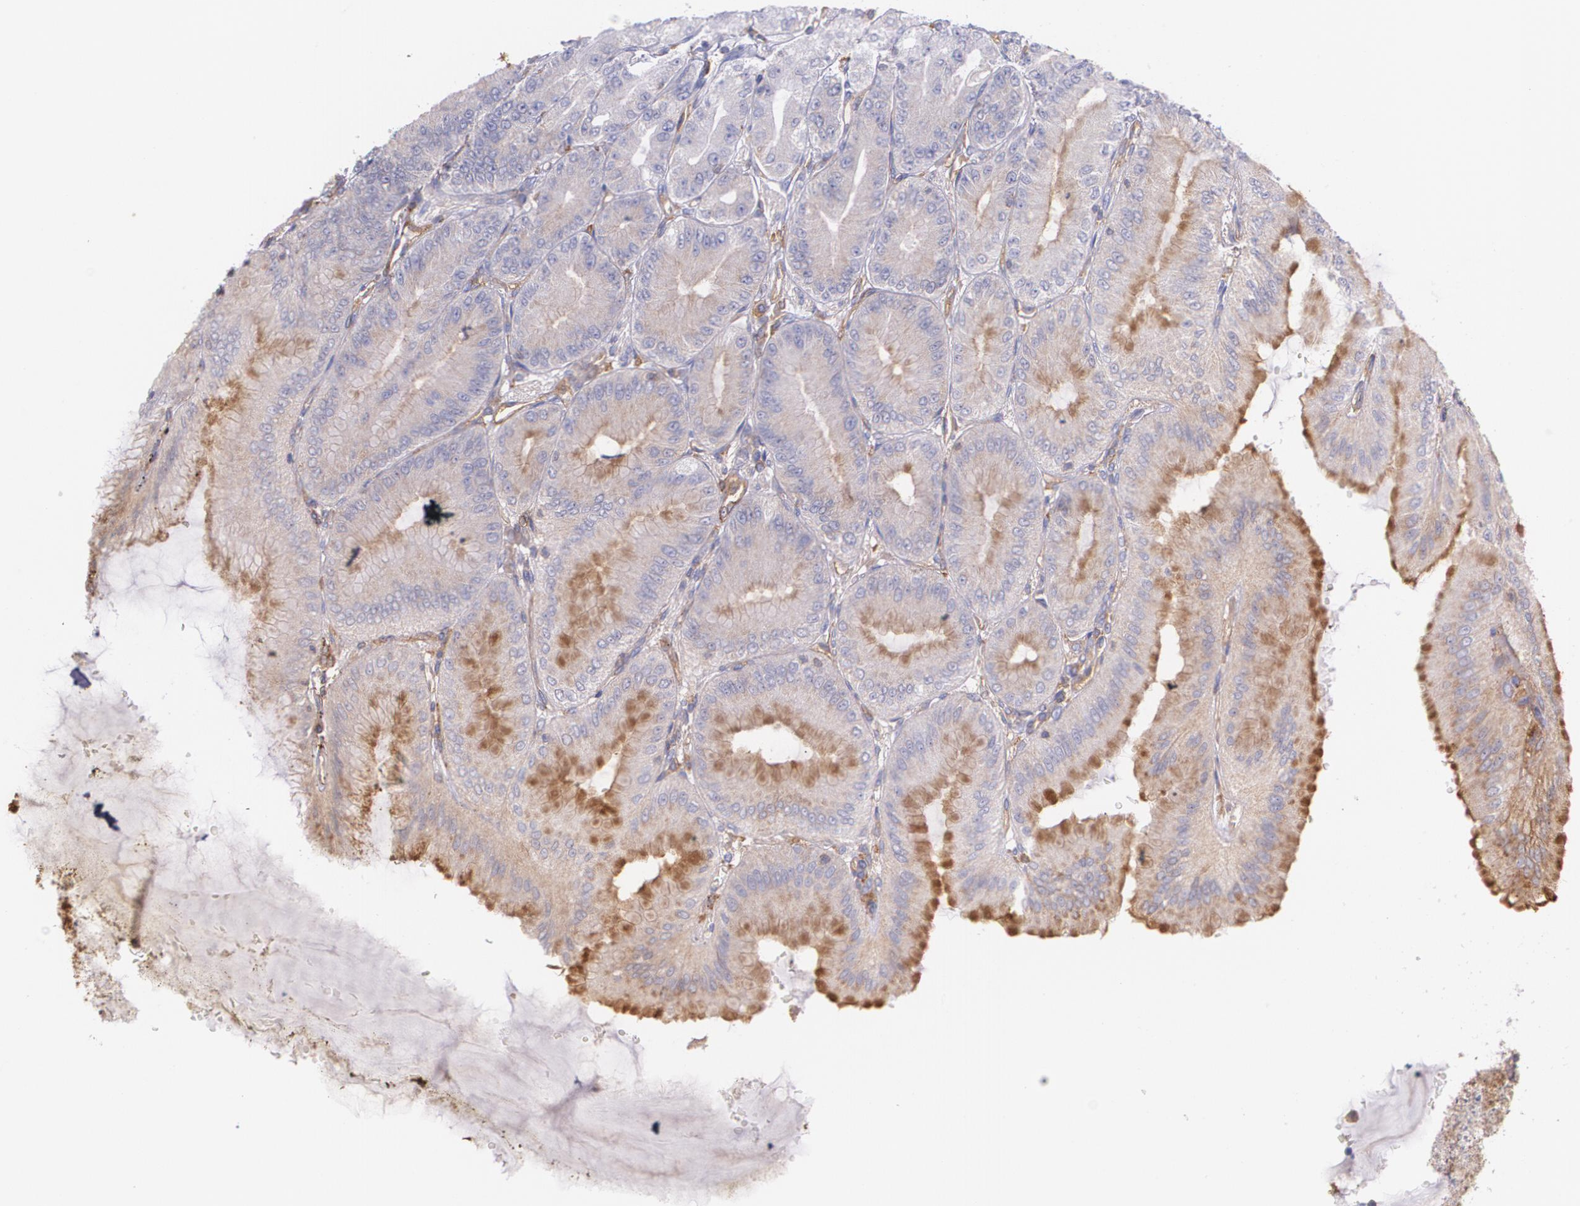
{"staining": {"intensity": "weak", "quantity": "25%-75%", "location": "cytoplasmic/membranous"}, "tissue": "stomach", "cell_type": "Glandular cells", "image_type": "normal", "snomed": [{"axis": "morphology", "description": "Normal tissue, NOS"}, {"axis": "topography", "description": "Stomach, lower"}], "caption": "This histopathology image displays normal stomach stained with immunohistochemistry to label a protein in brown. The cytoplasmic/membranous of glandular cells show weak positivity for the protein. Nuclei are counter-stained blue.", "gene": "B2M", "patient": {"sex": "male", "age": 71}}